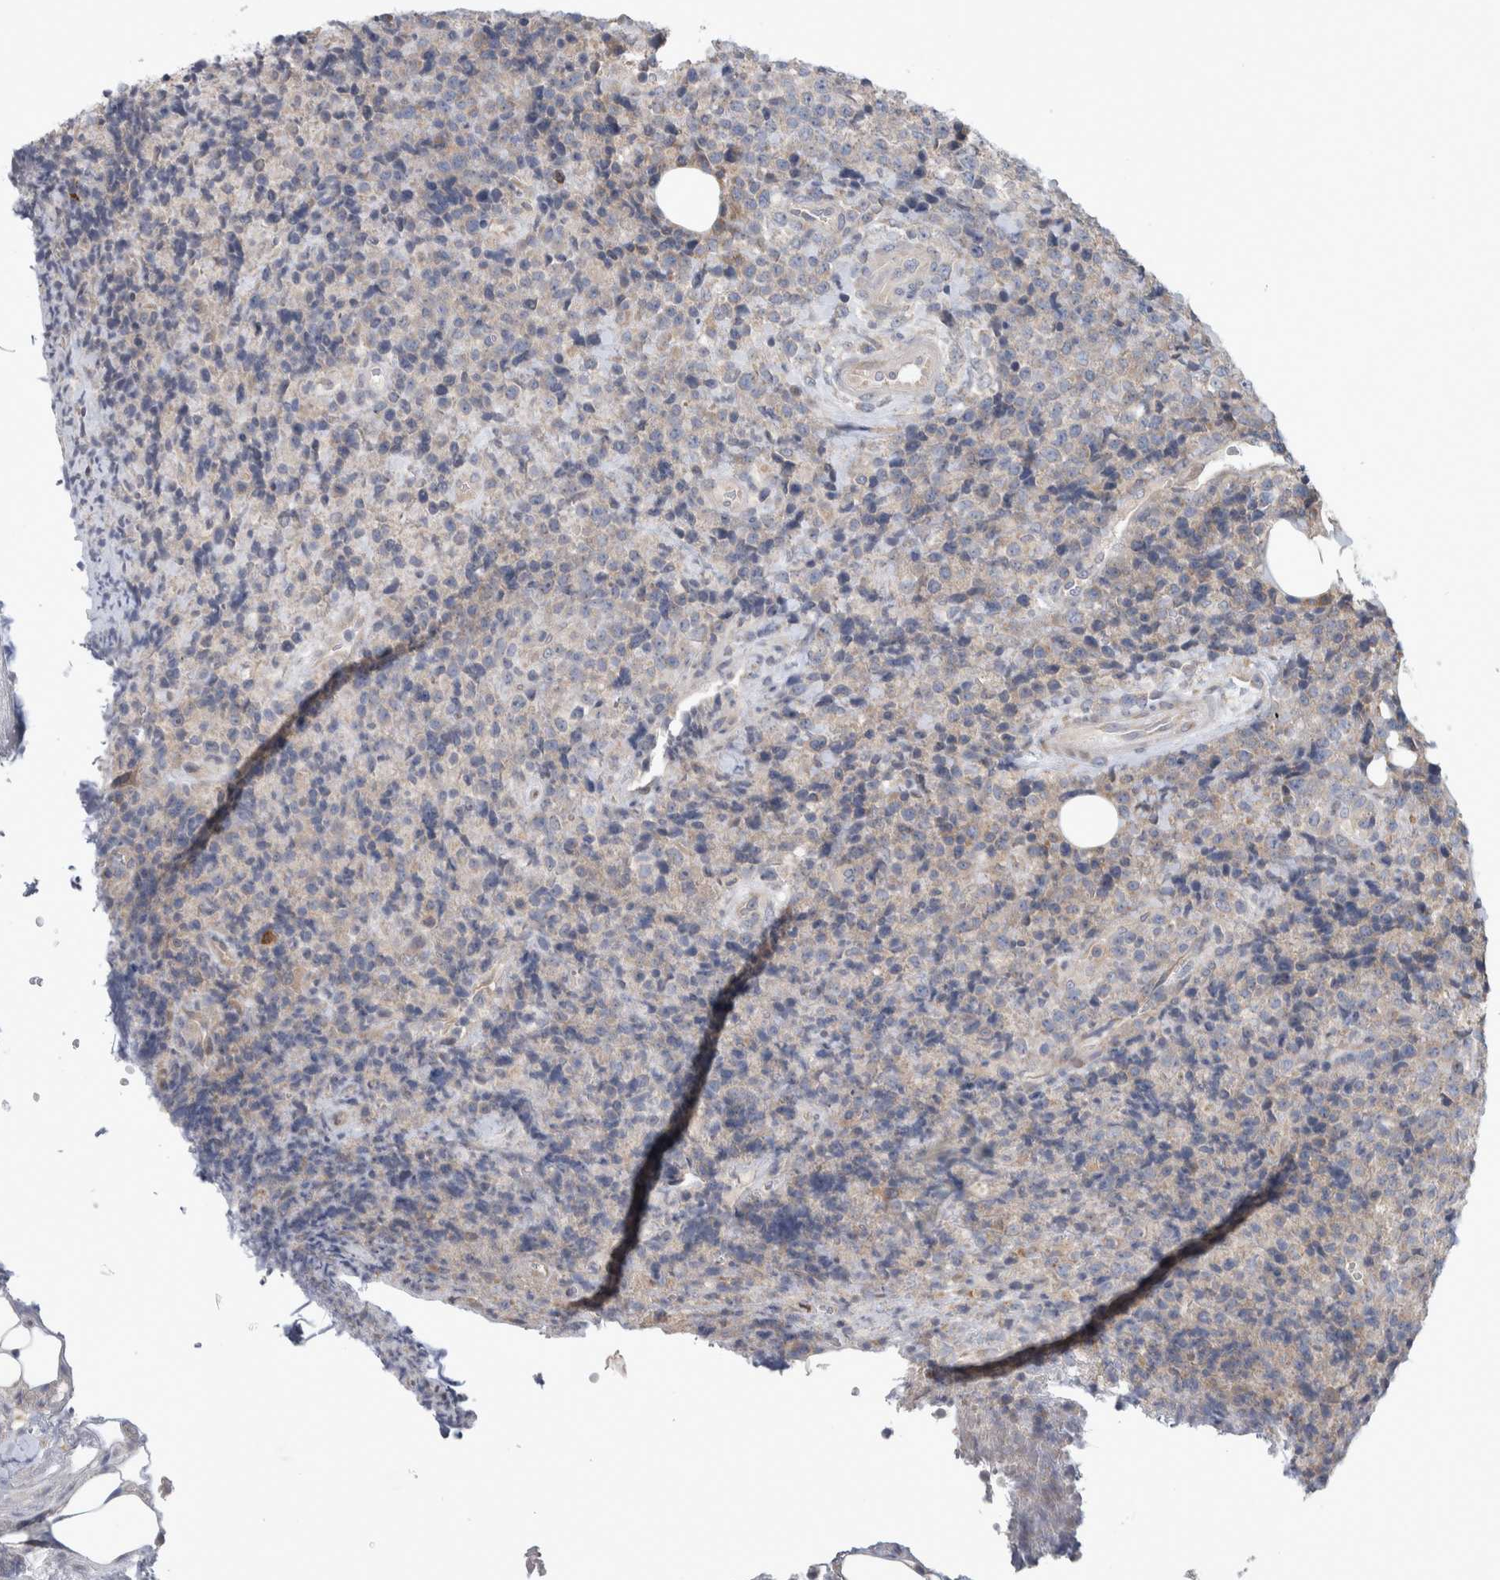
{"staining": {"intensity": "weak", "quantity": "<25%", "location": "cytoplasmic/membranous"}, "tissue": "lymphoma", "cell_type": "Tumor cells", "image_type": "cancer", "snomed": [{"axis": "morphology", "description": "Malignant lymphoma, non-Hodgkin's type, High grade"}, {"axis": "topography", "description": "Lymph node"}], "caption": "This histopathology image is of high-grade malignant lymphoma, non-Hodgkin's type stained with immunohistochemistry to label a protein in brown with the nuclei are counter-stained blue. There is no staining in tumor cells. (DAB (3,3'-diaminobenzidine) immunohistochemistry with hematoxylin counter stain).", "gene": "IBTK", "patient": {"sex": "male", "age": 13}}